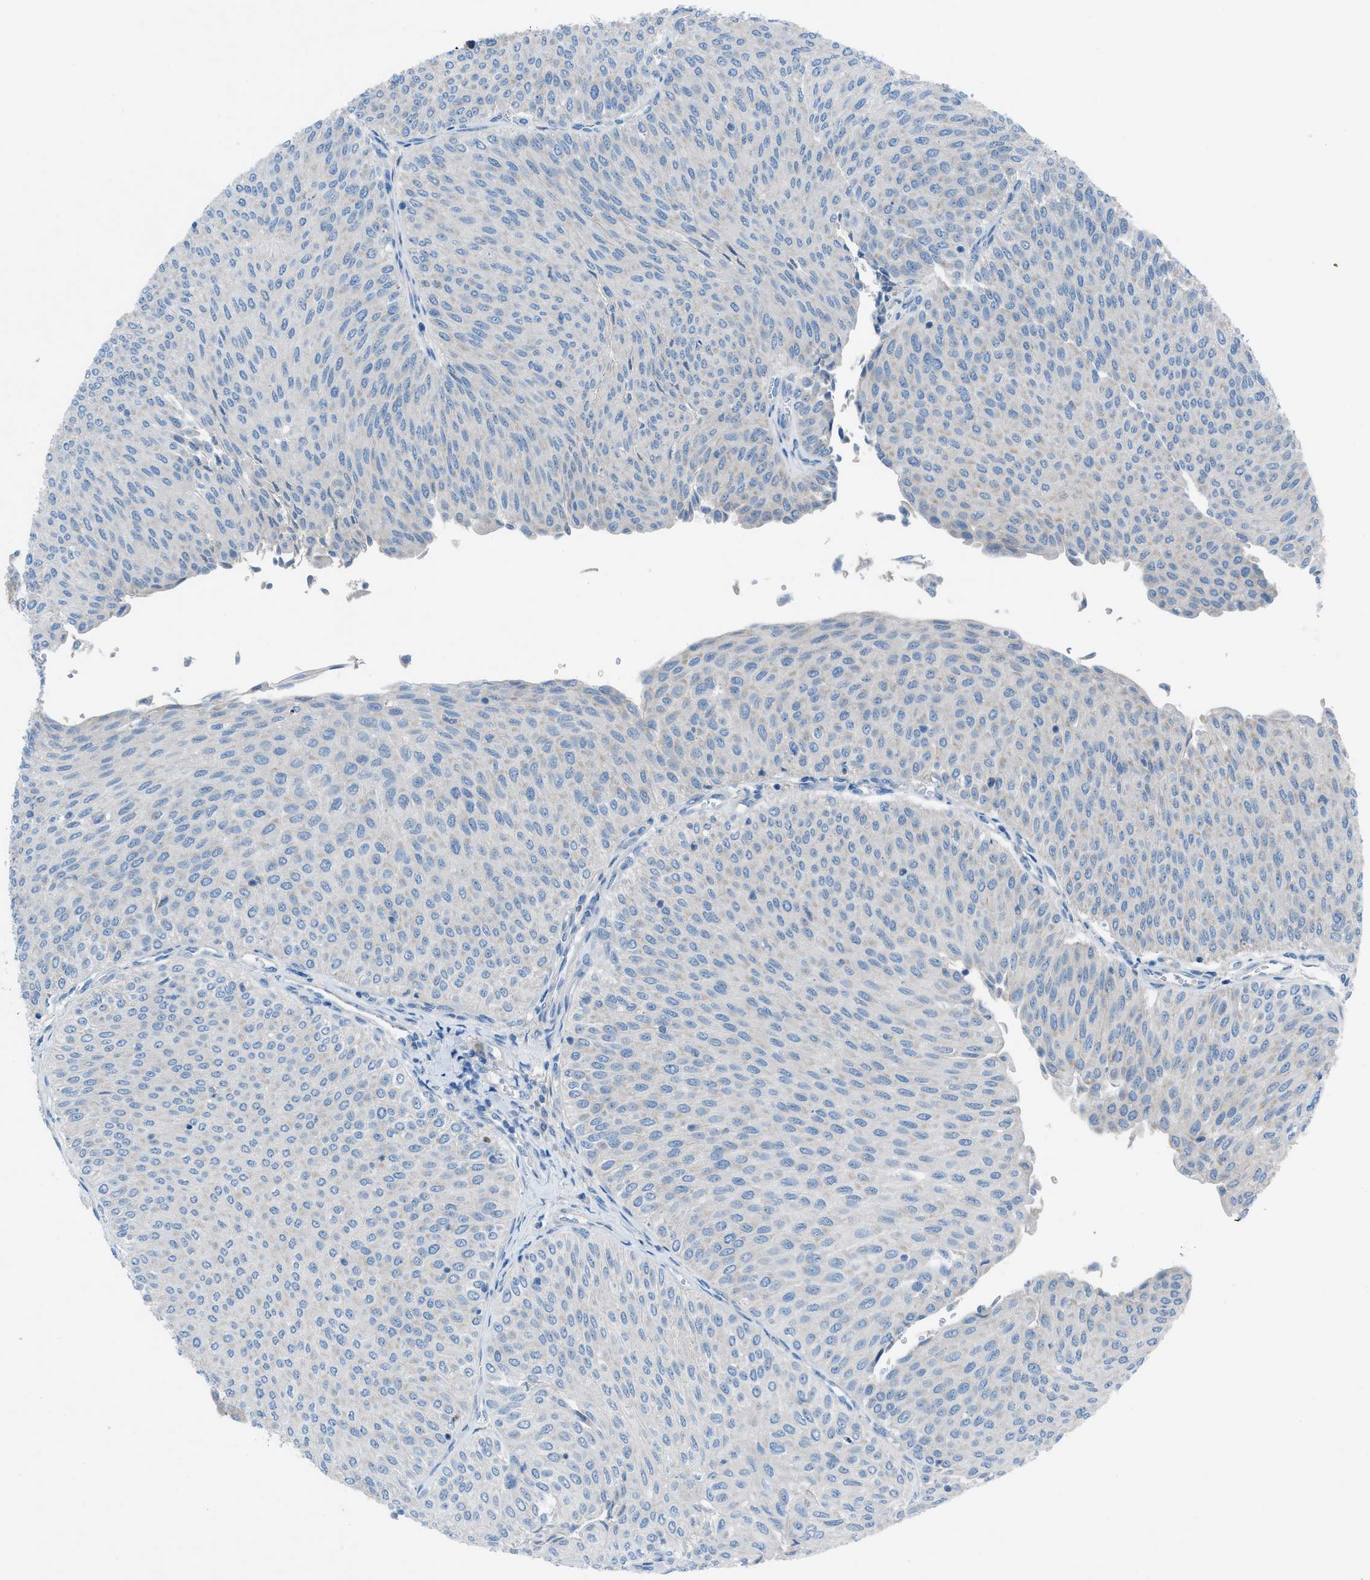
{"staining": {"intensity": "negative", "quantity": "none", "location": "none"}, "tissue": "urothelial cancer", "cell_type": "Tumor cells", "image_type": "cancer", "snomed": [{"axis": "morphology", "description": "Urothelial carcinoma, Low grade"}, {"axis": "topography", "description": "Urinary bladder"}], "caption": "An immunohistochemistry micrograph of urothelial cancer is shown. There is no staining in tumor cells of urothelial cancer.", "gene": "C5AR2", "patient": {"sex": "male", "age": 78}}